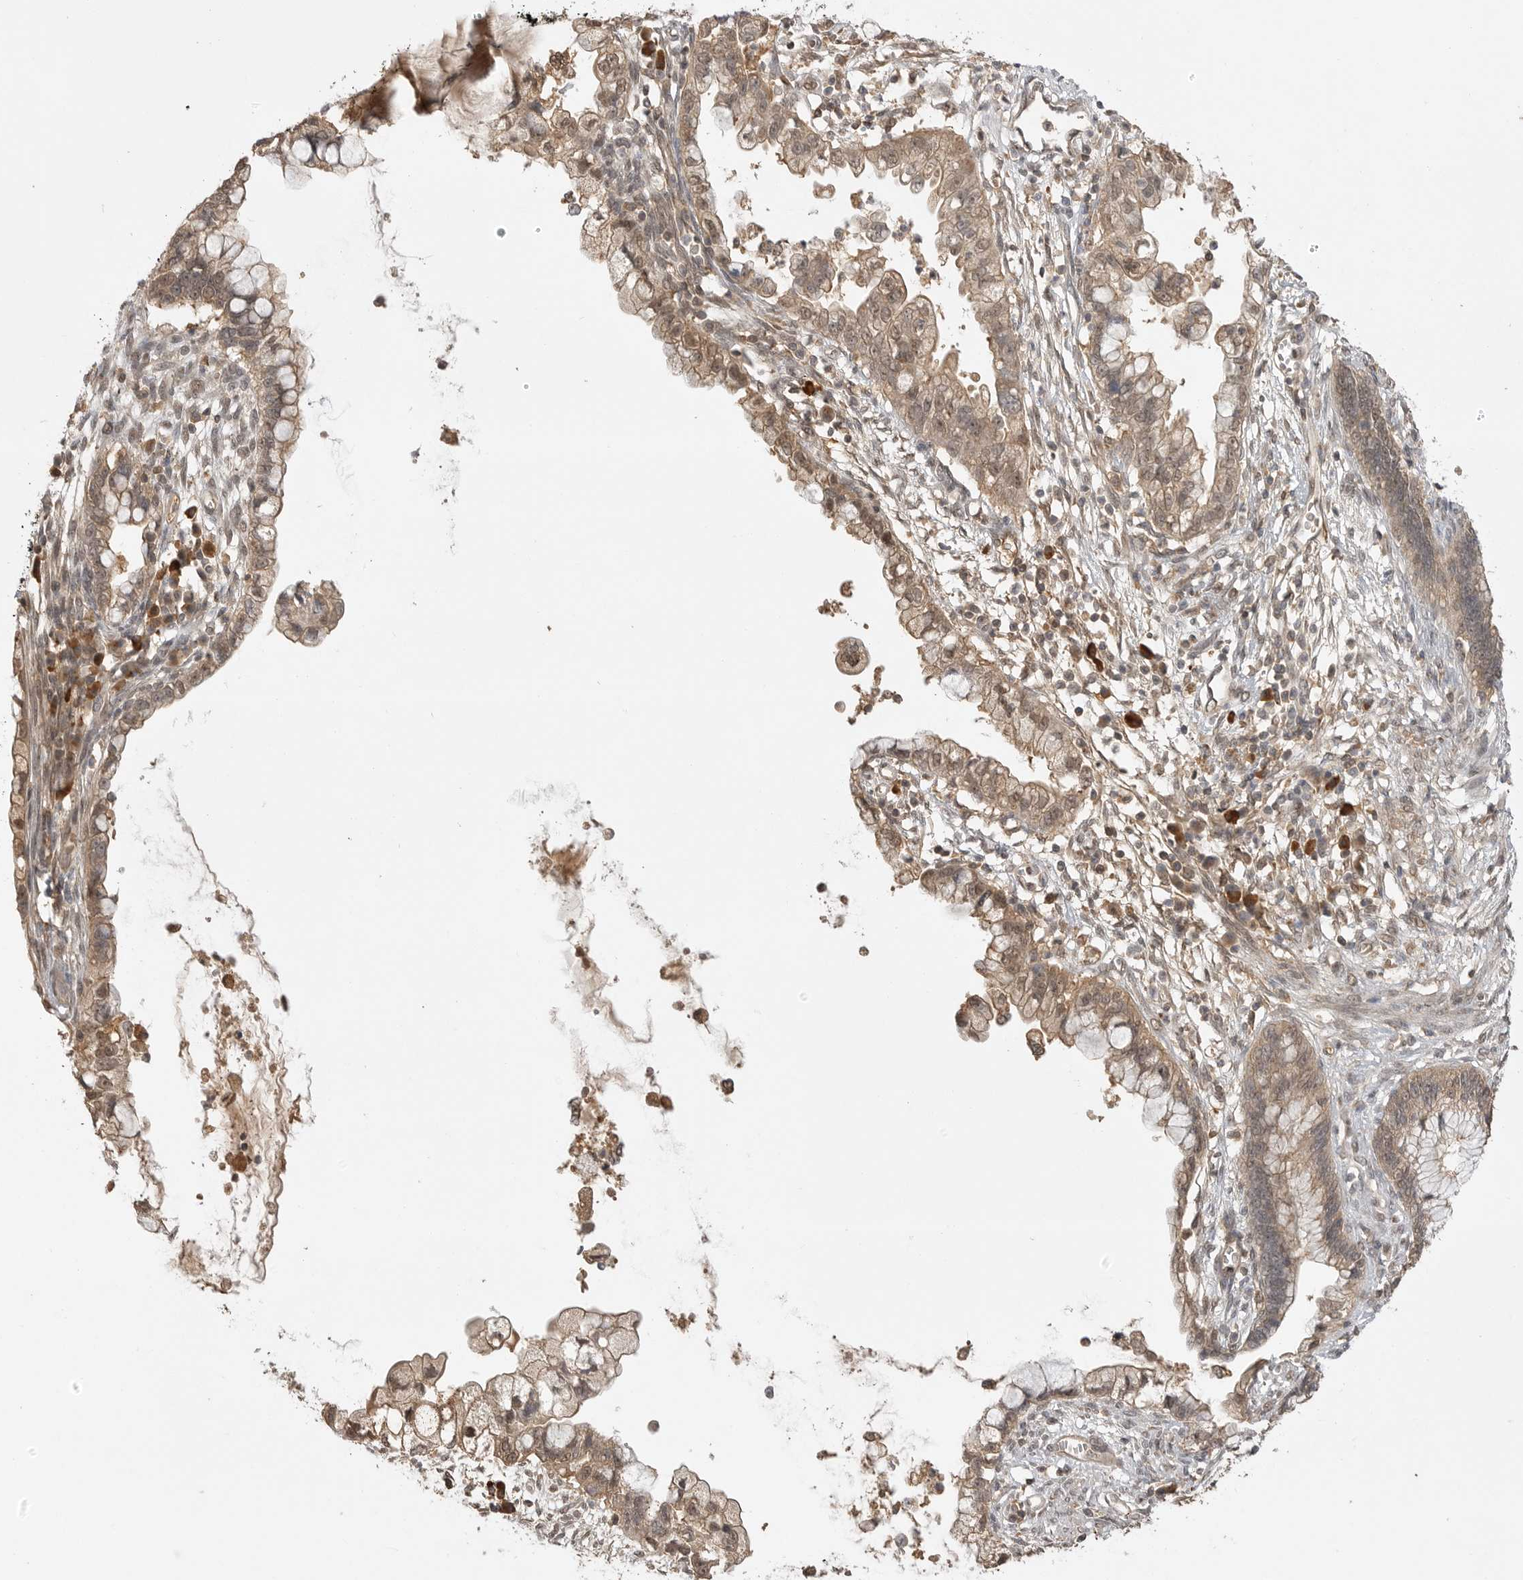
{"staining": {"intensity": "weak", "quantity": "25%-75%", "location": "cytoplasmic/membranous,nuclear"}, "tissue": "cervical cancer", "cell_type": "Tumor cells", "image_type": "cancer", "snomed": [{"axis": "morphology", "description": "Adenocarcinoma, NOS"}, {"axis": "topography", "description": "Cervix"}], "caption": "Cervical adenocarcinoma stained with immunohistochemistry (IHC) reveals weak cytoplasmic/membranous and nuclear staining in about 25%-75% of tumor cells.", "gene": "ASPSCR1", "patient": {"sex": "female", "age": 44}}